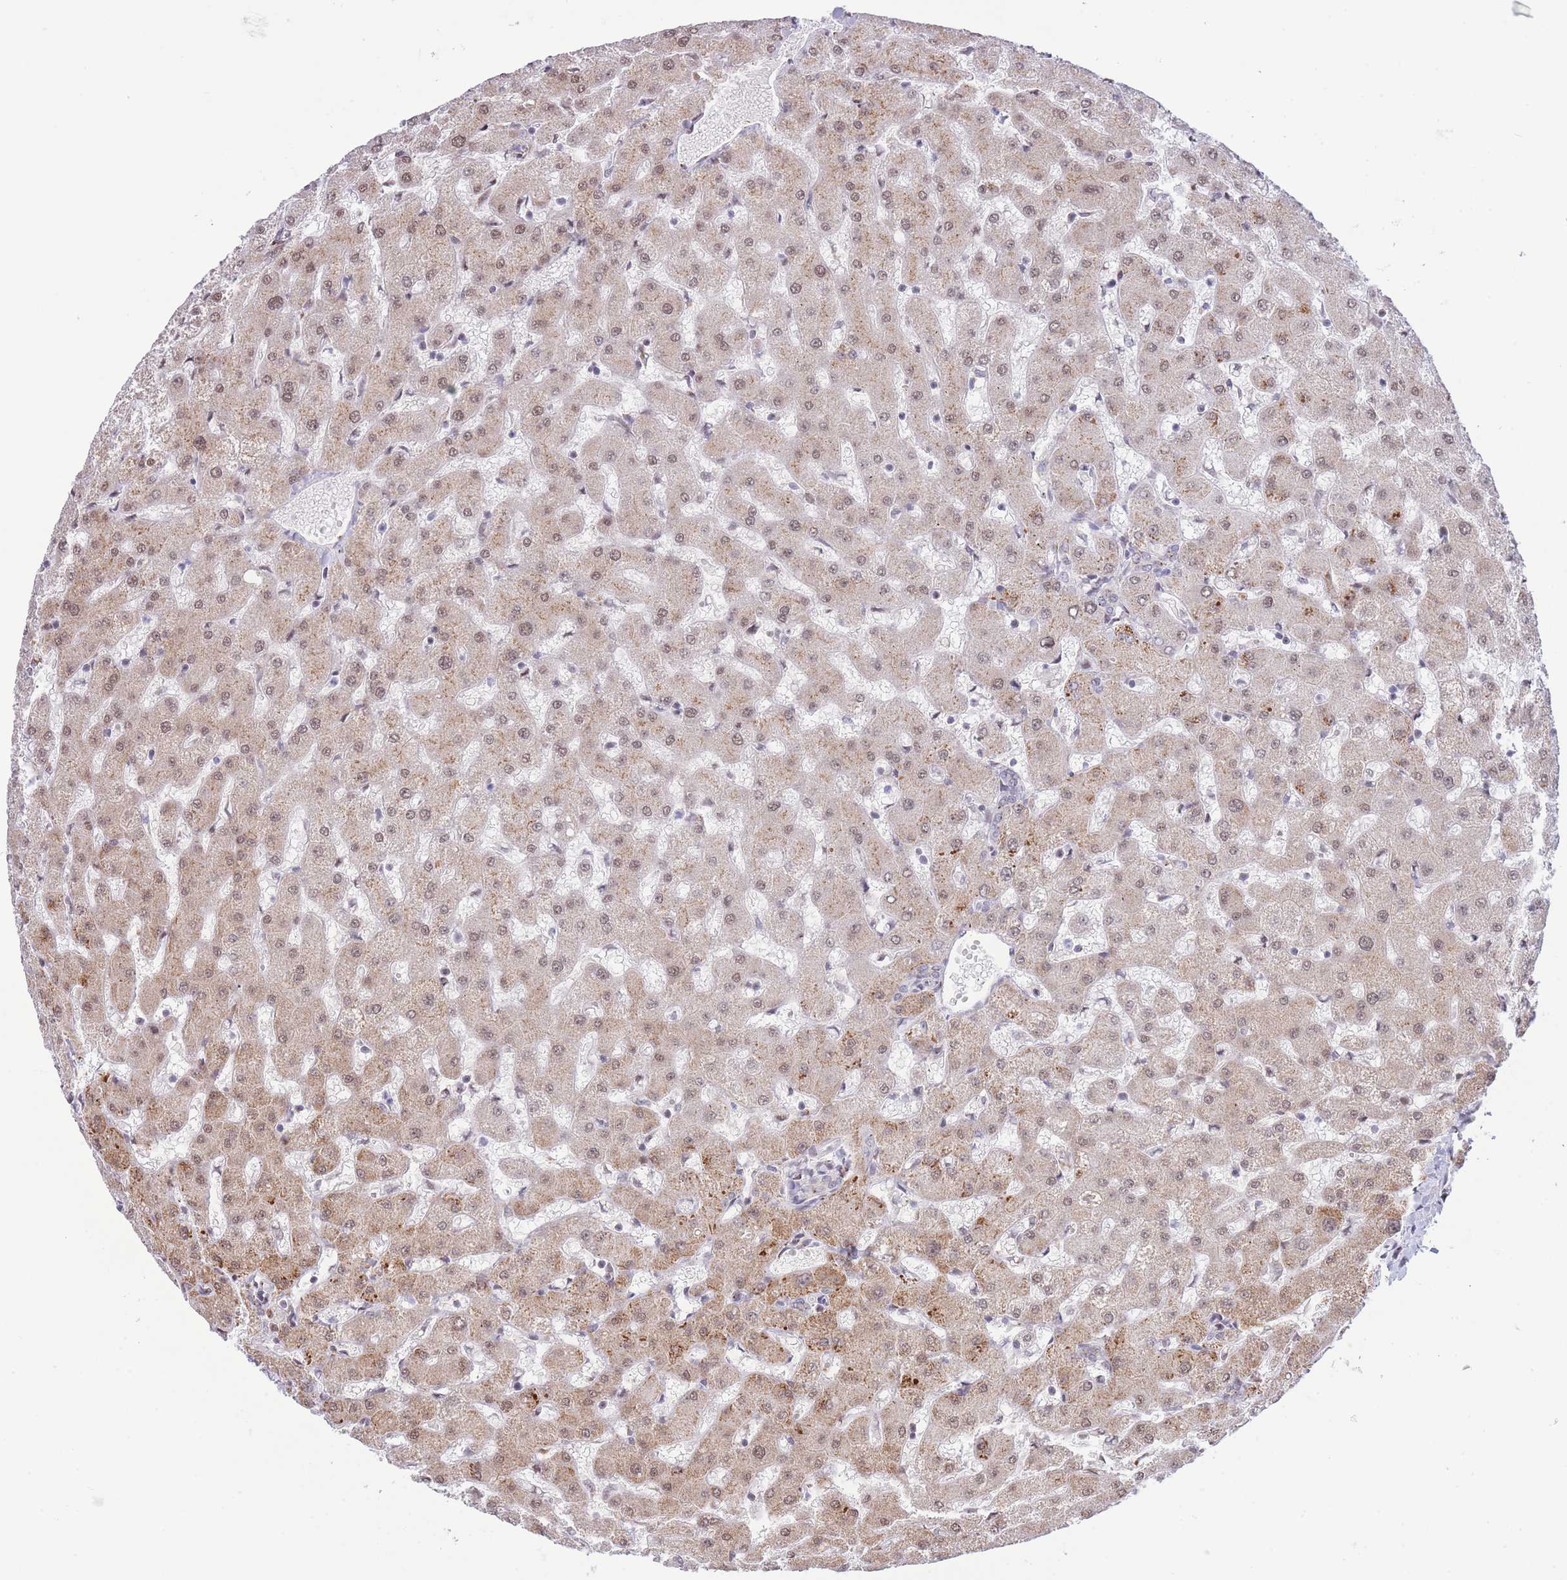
{"staining": {"intensity": "negative", "quantity": "none", "location": "none"}, "tissue": "liver", "cell_type": "Cholangiocytes", "image_type": "normal", "snomed": [{"axis": "morphology", "description": "Normal tissue, NOS"}, {"axis": "topography", "description": "Liver"}], "caption": "Immunohistochemistry image of normal human liver stained for a protein (brown), which exhibits no positivity in cholangiocytes.", "gene": "INO80C", "patient": {"sex": "female", "age": 63}}